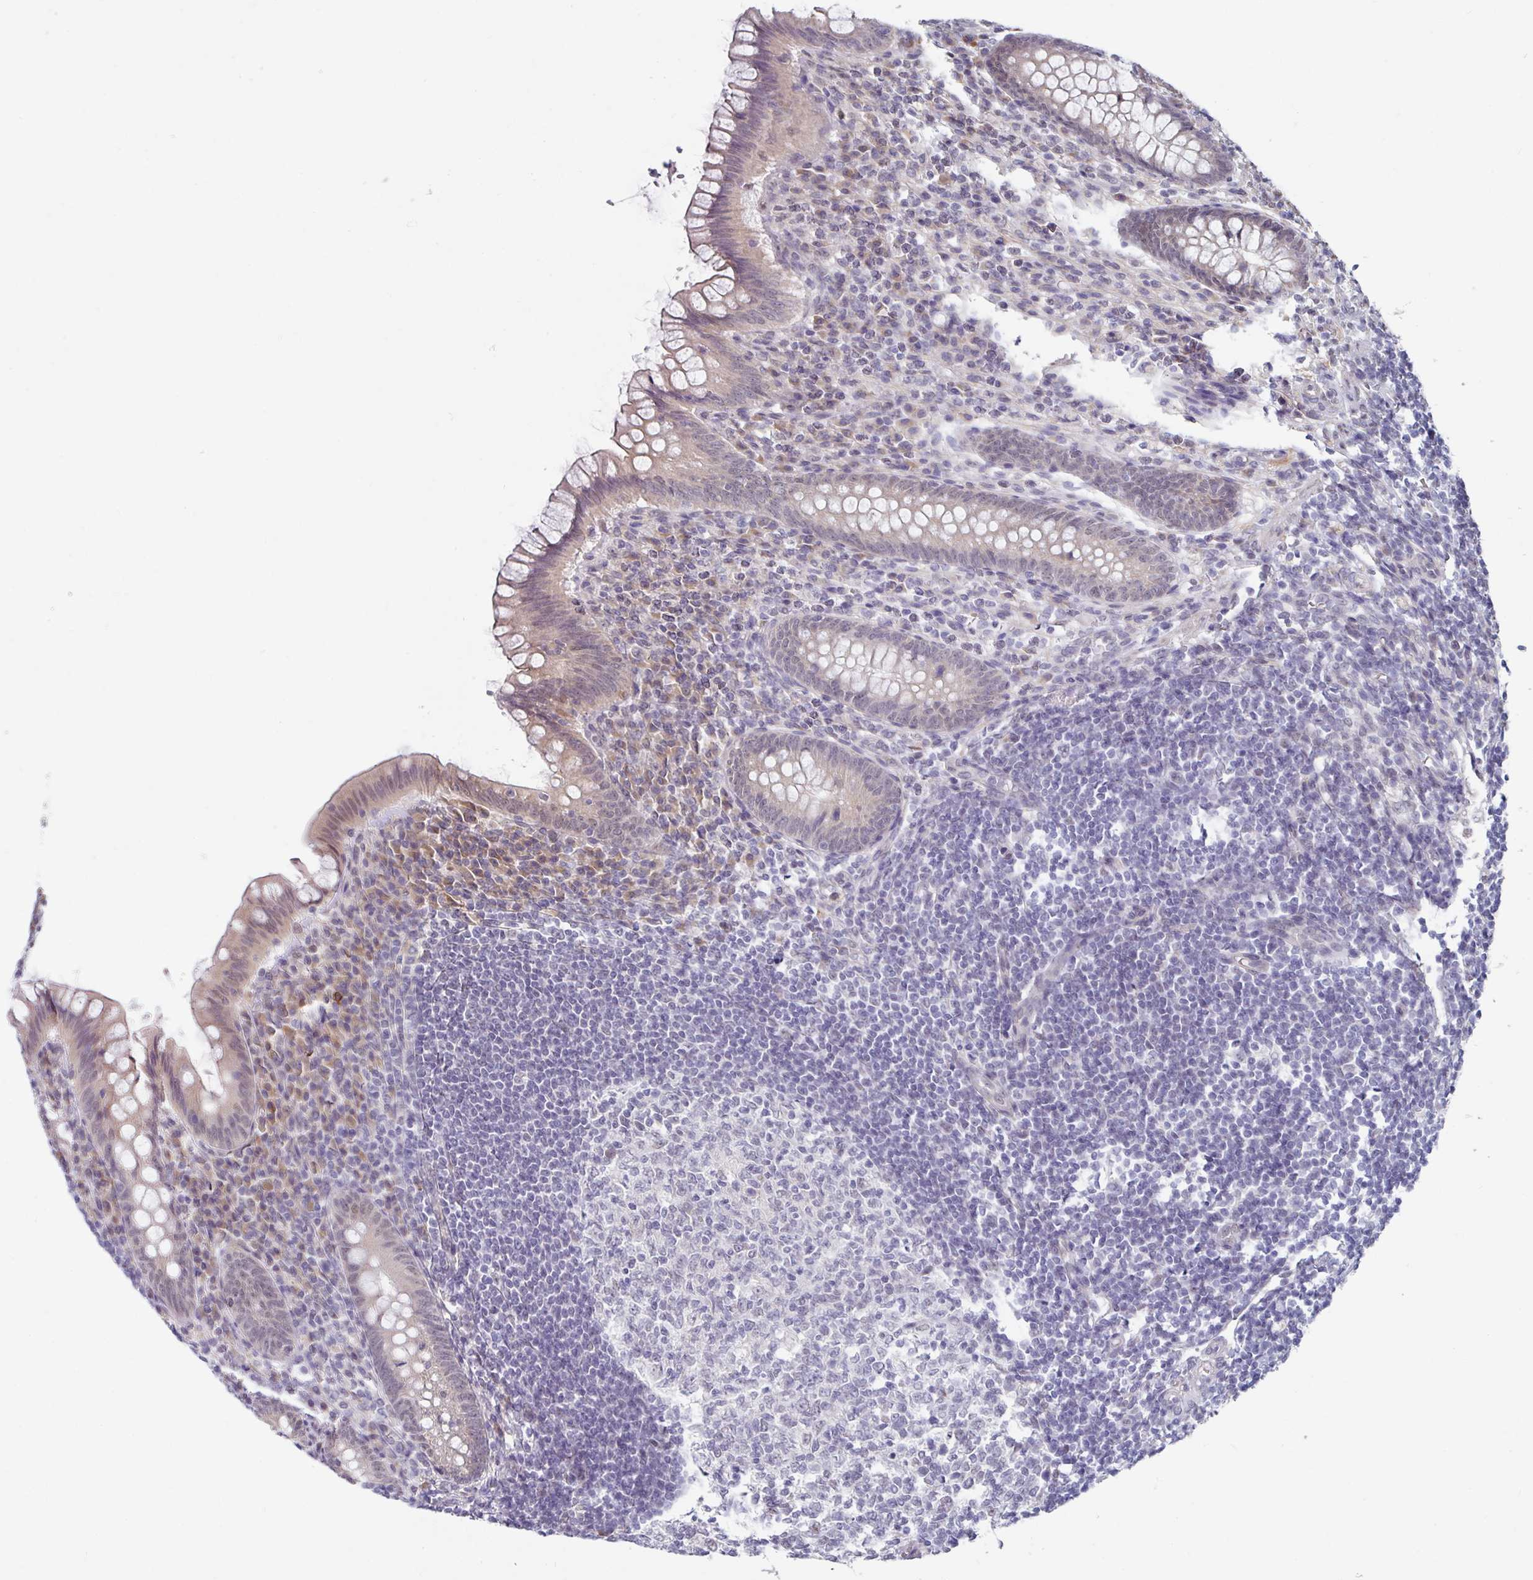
{"staining": {"intensity": "weak", "quantity": "25%-75%", "location": "nuclear"}, "tissue": "appendix", "cell_type": "Glandular cells", "image_type": "normal", "snomed": [{"axis": "morphology", "description": "Normal tissue, NOS"}, {"axis": "topography", "description": "Appendix"}], "caption": "Immunohistochemical staining of normal appendix displays 25%-75% levels of weak nuclear protein positivity in approximately 25%-75% of glandular cells.", "gene": "TMED5", "patient": {"sex": "female", "age": 33}}